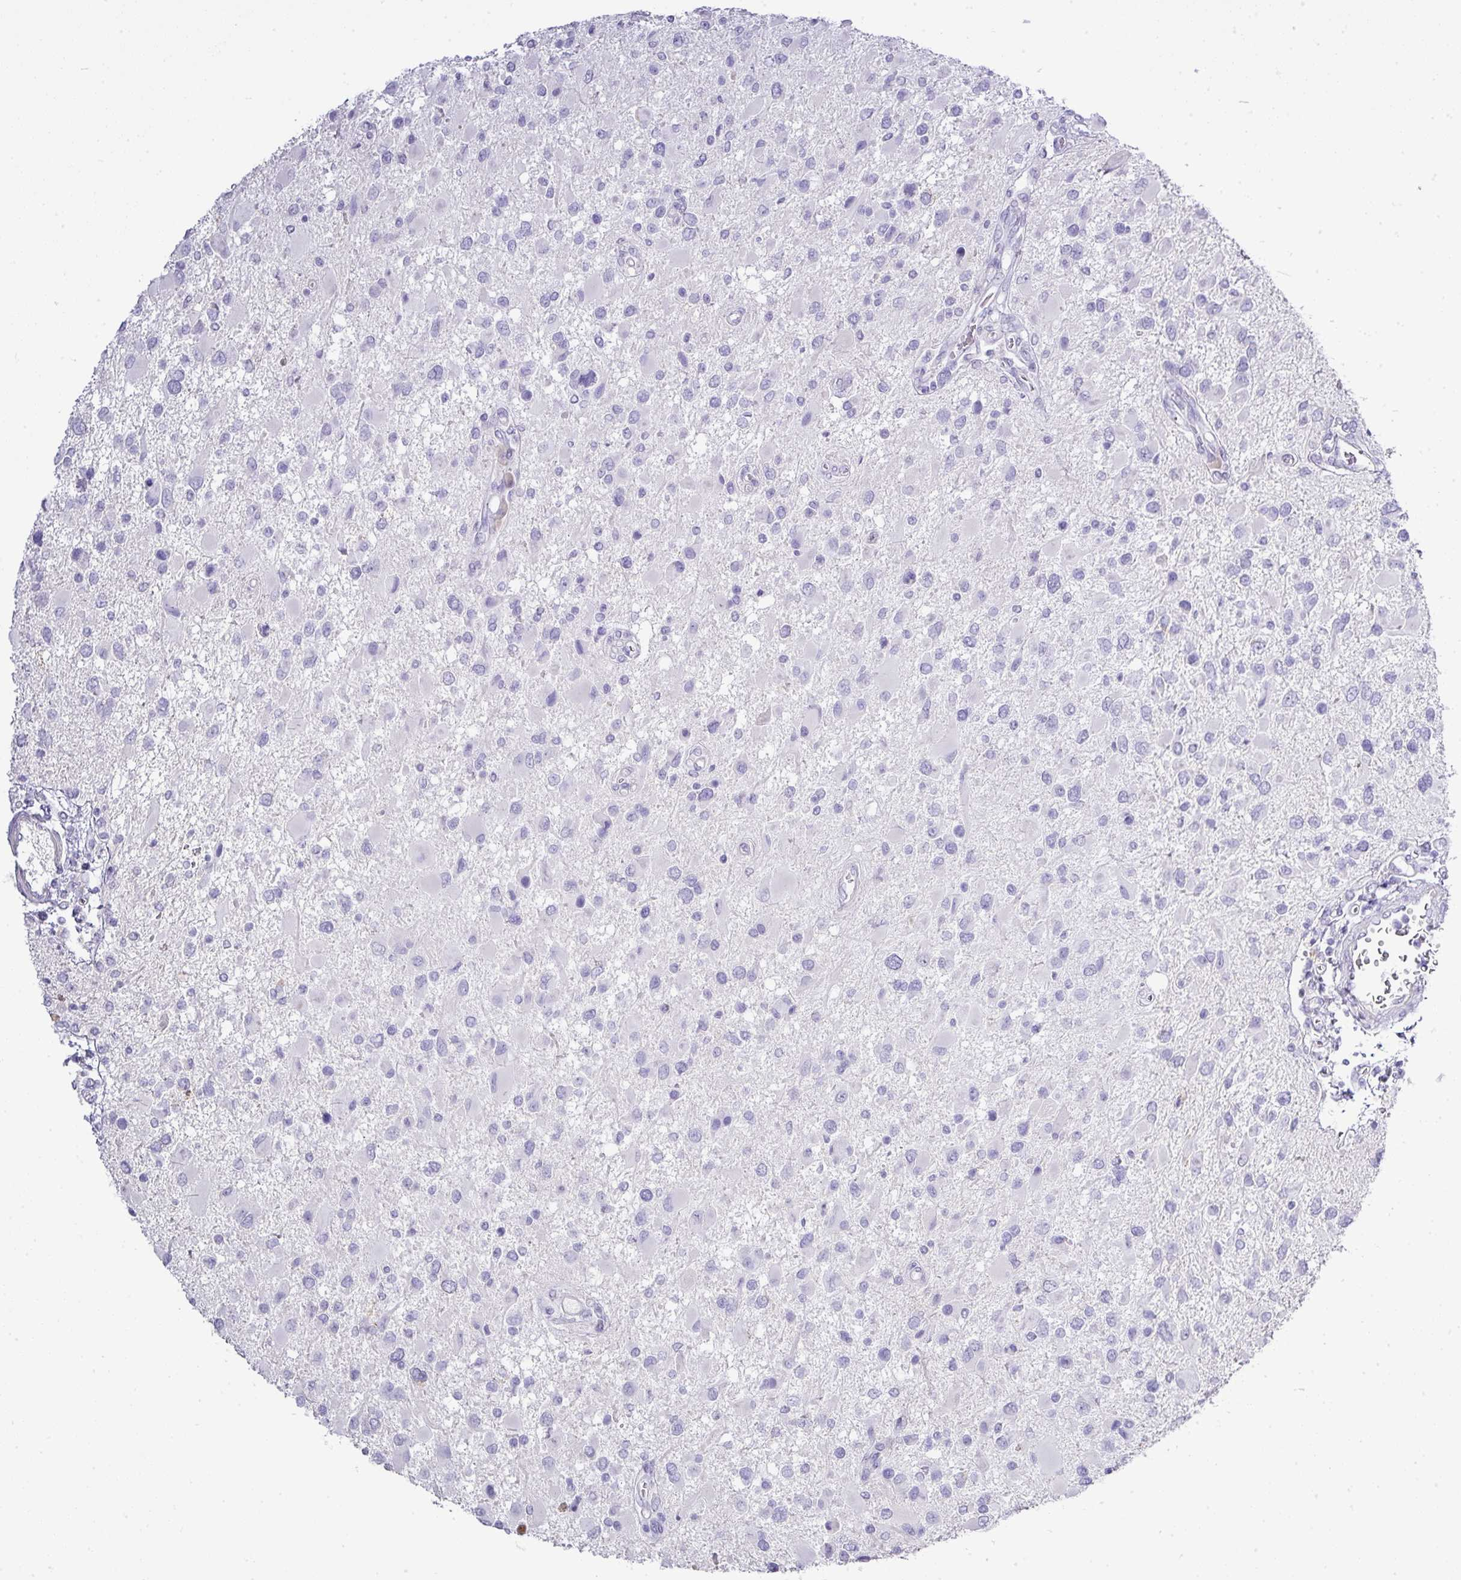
{"staining": {"intensity": "negative", "quantity": "none", "location": "none"}, "tissue": "glioma", "cell_type": "Tumor cells", "image_type": "cancer", "snomed": [{"axis": "morphology", "description": "Glioma, malignant, High grade"}, {"axis": "topography", "description": "Brain"}], "caption": "IHC image of glioma stained for a protein (brown), which reveals no positivity in tumor cells.", "gene": "BCL11A", "patient": {"sex": "male", "age": 53}}